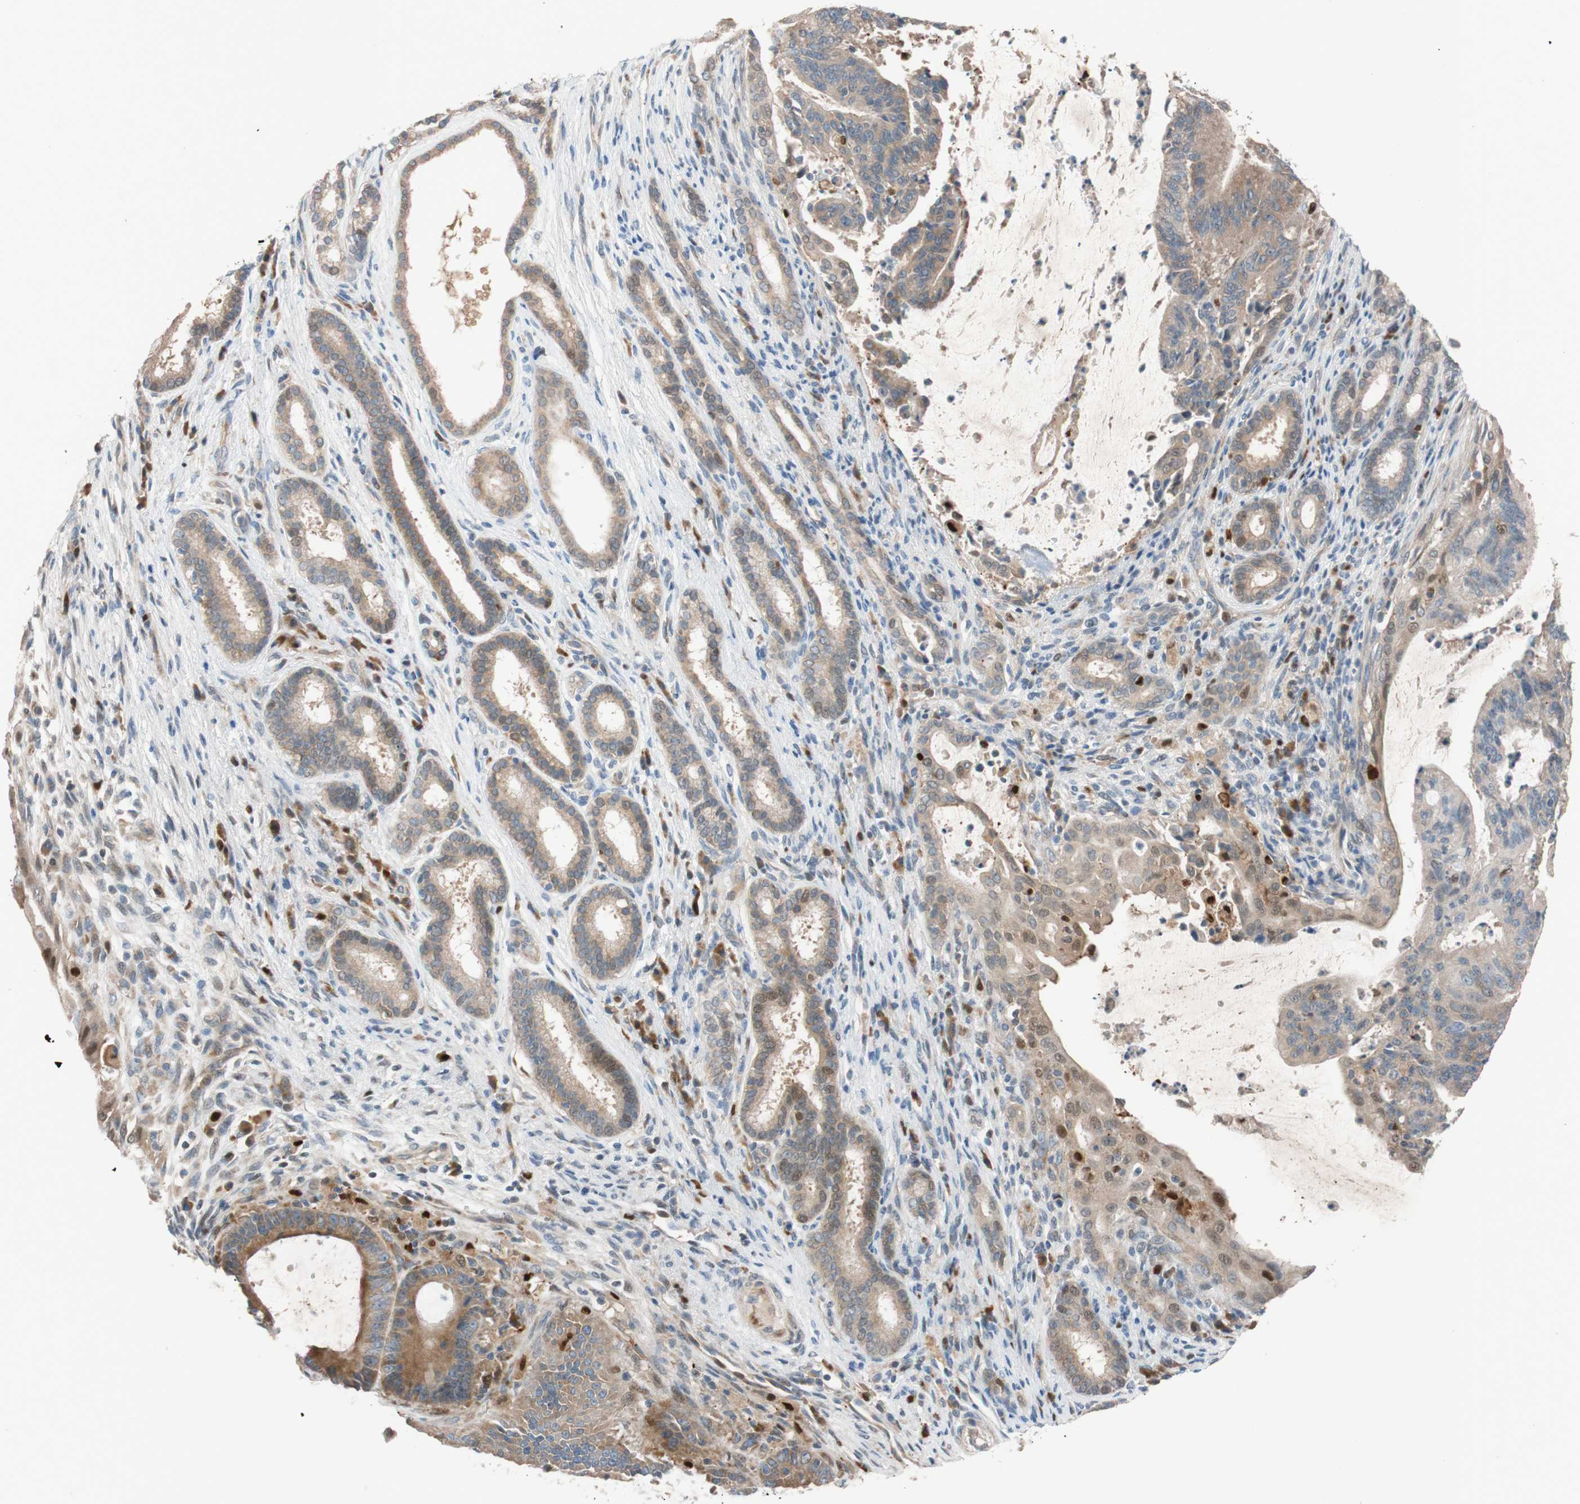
{"staining": {"intensity": "moderate", "quantity": ">75%", "location": "cytoplasmic/membranous,nuclear"}, "tissue": "liver cancer", "cell_type": "Tumor cells", "image_type": "cancer", "snomed": [{"axis": "morphology", "description": "Cholangiocarcinoma"}, {"axis": "topography", "description": "Liver"}], "caption": "About >75% of tumor cells in human liver cholangiocarcinoma reveal moderate cytoplasmic/membranous and nuclear protein staining as visualized by brown immunohistochemical staining.", "gene": "FAAH", "patient": {"sex": "female", "age": 73}}